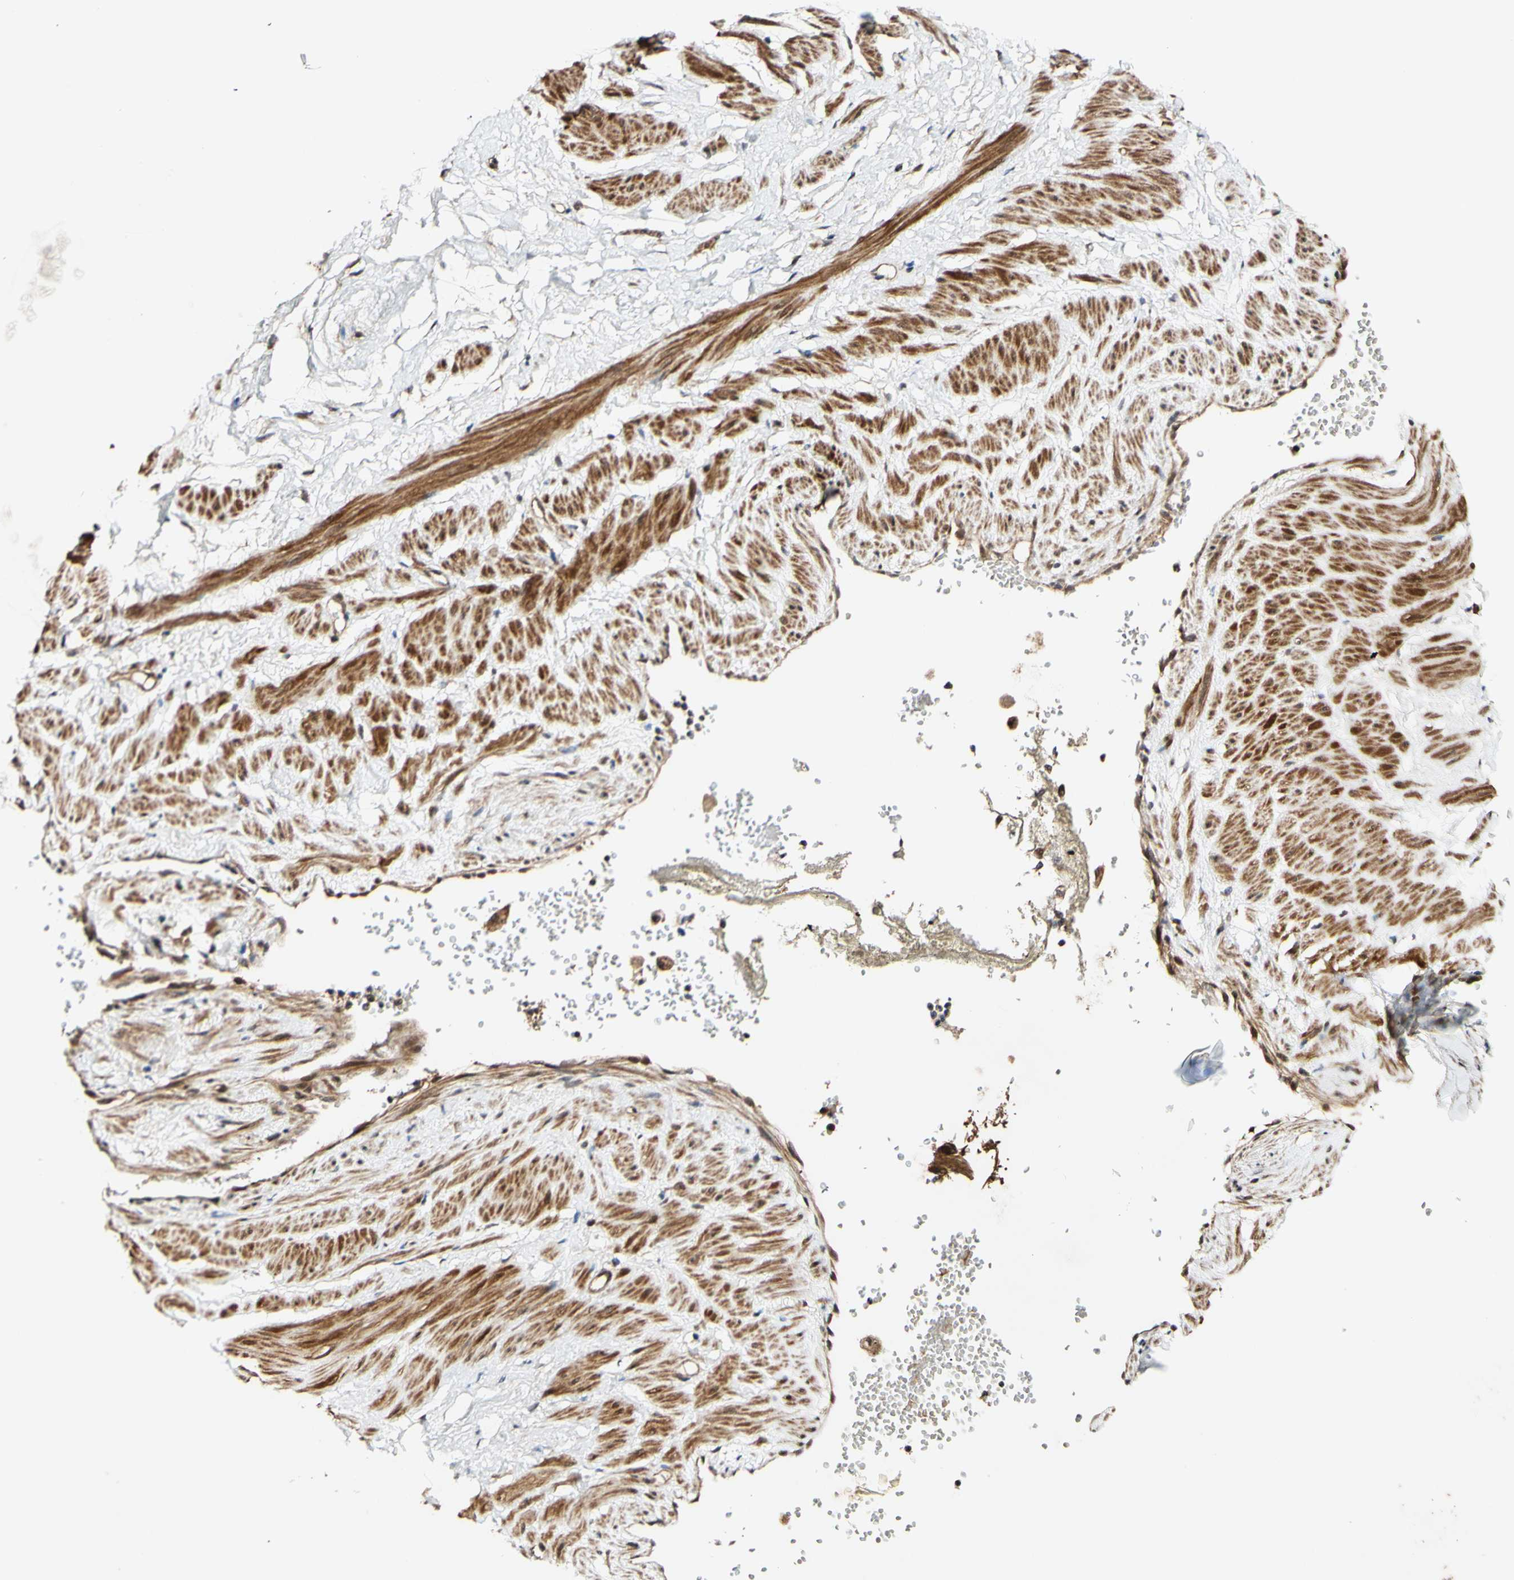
{"staining": {"intensity": "weak", "quantity": "25%-75%", "location": "cytoplasmic/membranous"}, "tissue": "adipose tissue", "cell_type": "Adipocytes", "image_type": "normal", "snomed": [{"axis": "morphology", "description": "Normal tissue, NOS"}, {"axis": "topography", "description": "Soft tissue"}, {"axis": "topography", "description": "Vascular tissue"}], "caption": "The histopathology image exhibits staining of benign adipose tissue, revealing weak cytoplasmic/membranous protein positivity (brown color) within adipocytes.", "gene": "CSNK1E", "patient": {"sex": "female", "age": 35}}